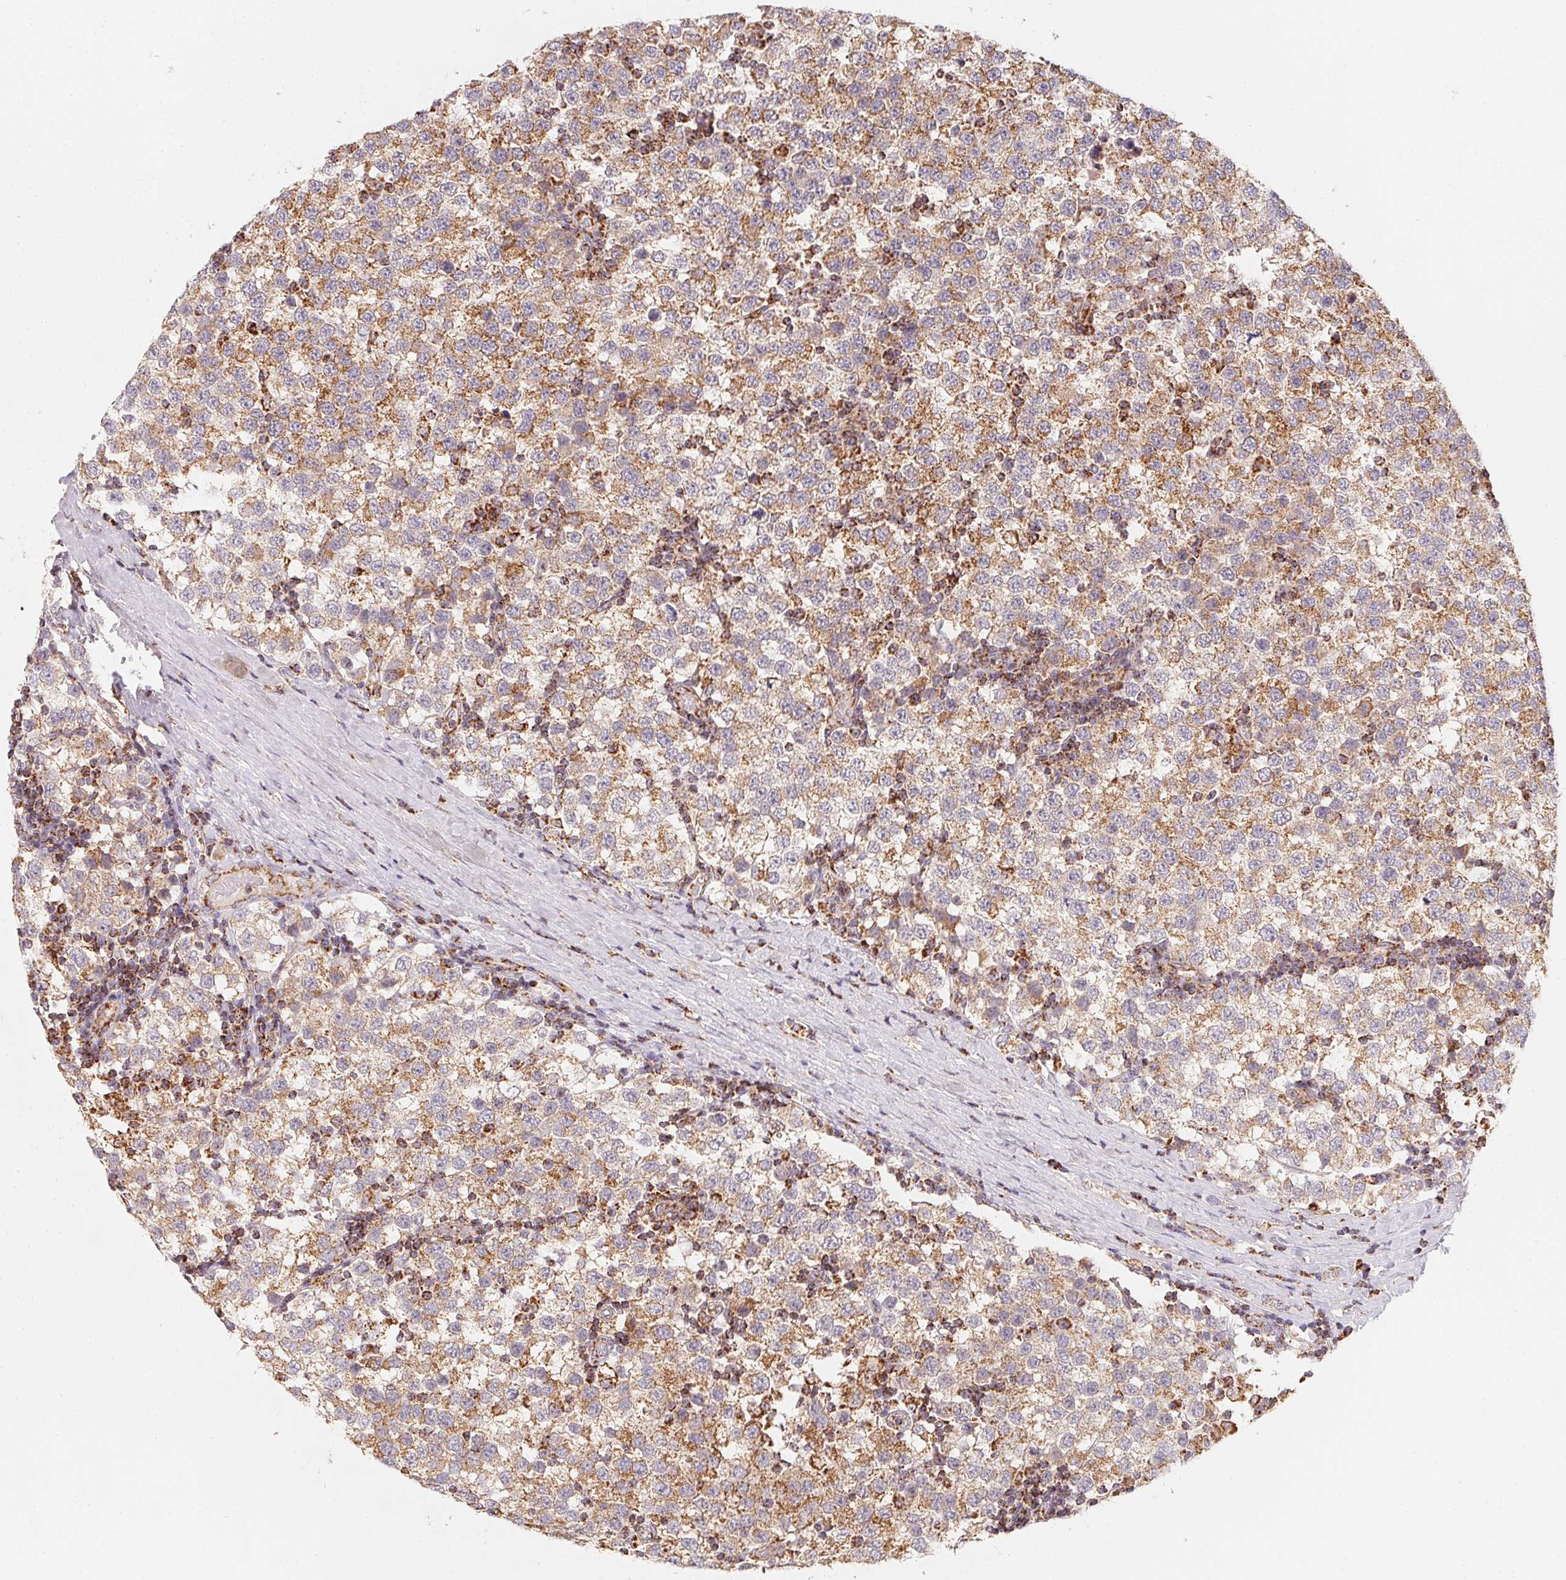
{"staining": {"intensity": "moderate", "quantity": ">75%", "location": "cytoplasmic/membranous"}, "tissue": "testis cancer", "cell_type": "Tumor cells", "image_type": "cancer", "snomed": [{"axis": "morphology", "description": "Seminoma, NOS"}, {"axis": "topography", "description": "Testis"}], "caption": "High-magnification brightfield microscopy of testis seminoma stained with DAB (3,3'-diaminobenzidine) (brown) and counterstained with hematoxylin (blue). tumor cells exhibit moderate cytoplasmic/membranous staining is present in approximately>75% of cells.", "gene": "NDUFS6", "patient": {"sex": "male", "age": 34}}